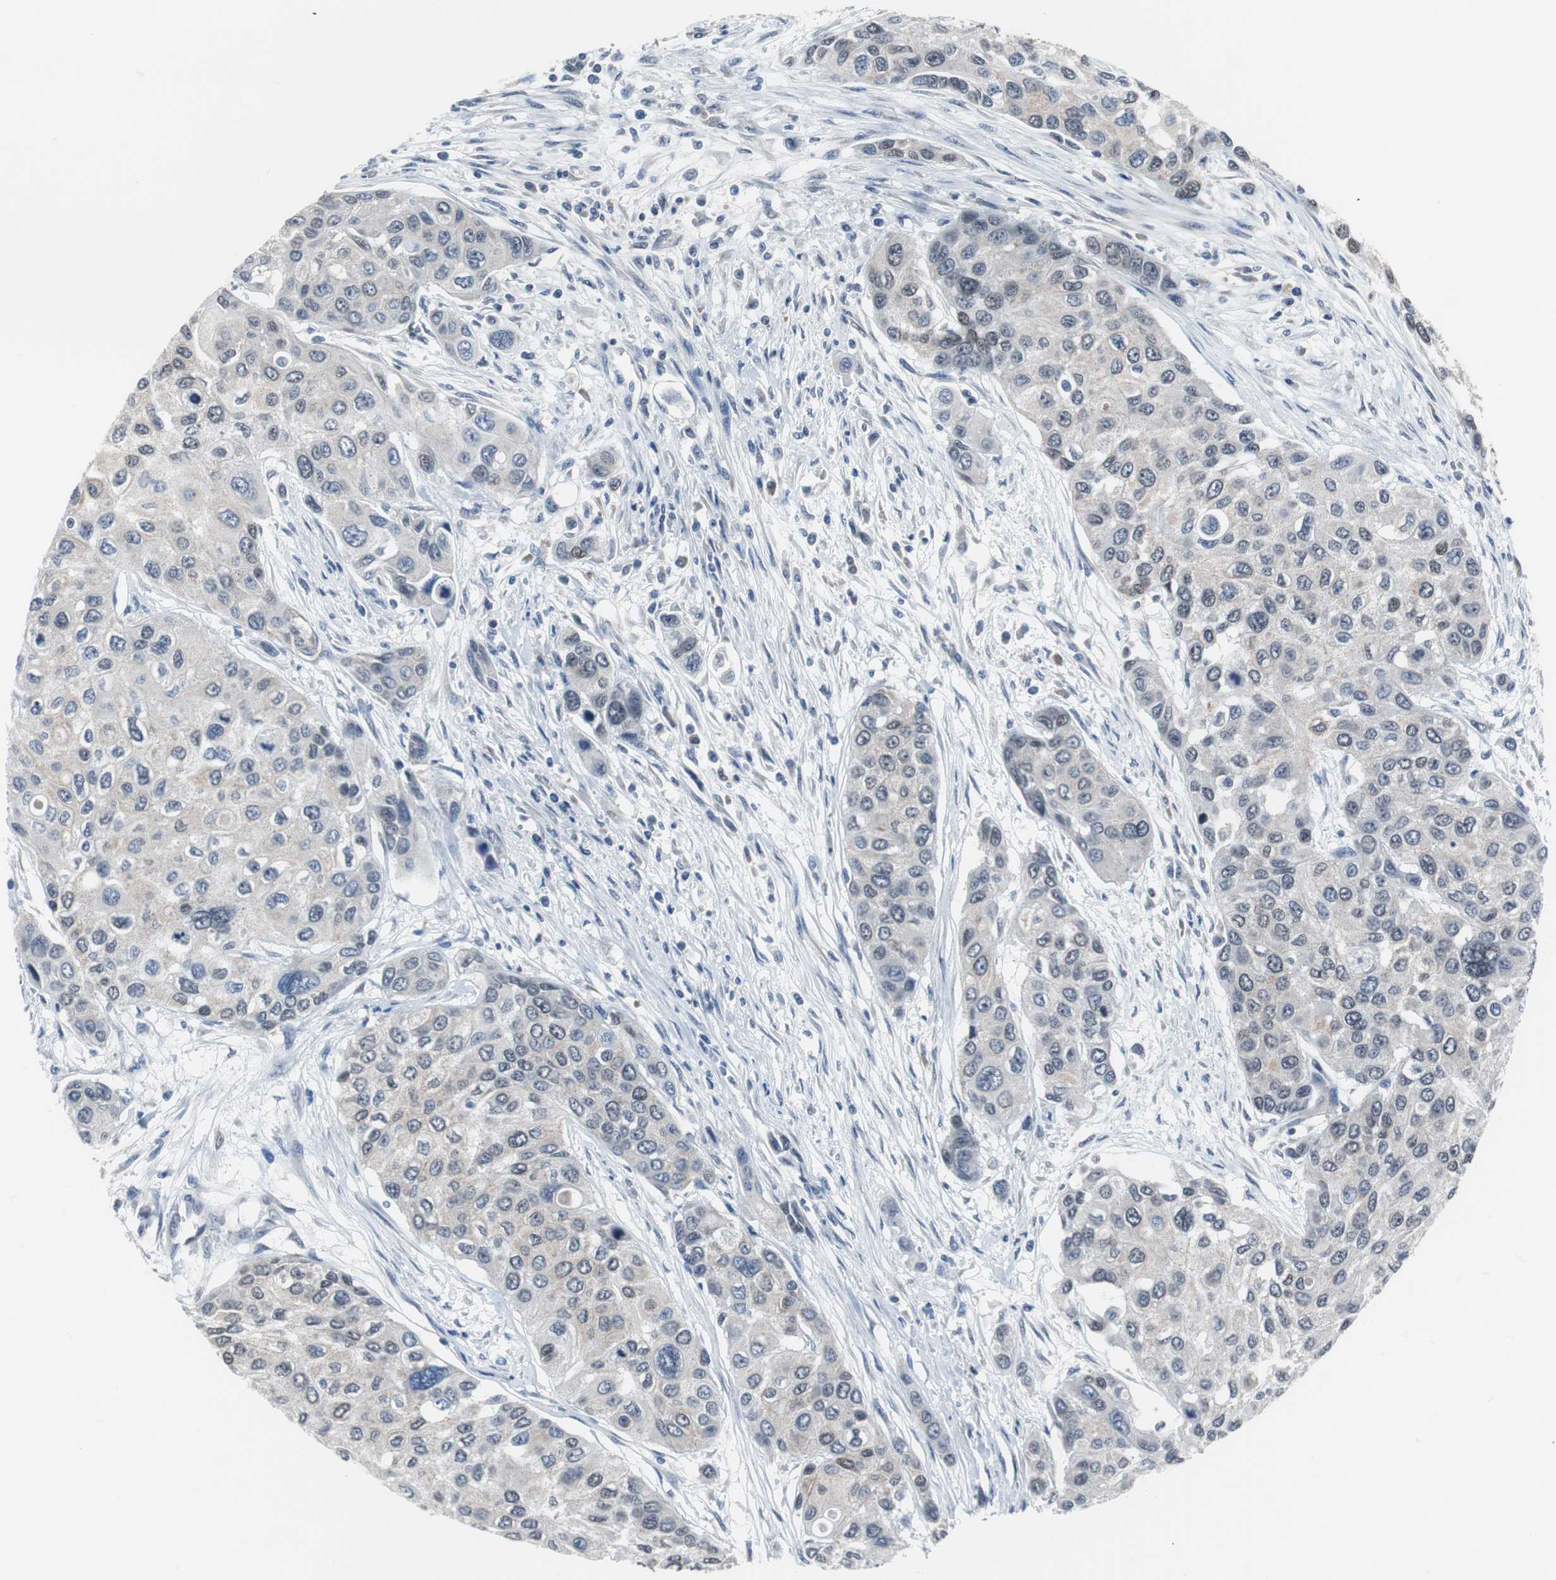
{"staining": {"intensity": "negative", "quantity": "none", "location": "none"}, "tissue": "urothelial cancer", "cell_type": "Tumor cells", "image_type": "cancer", "snomed": [{"axis": "morphology", "description": "Urothelial carcinoma, High grade"}, {"axis": "topography", "description": "Urinary bladder"}], "caption": "Tumor cells show no significant expression in urothelial cancer.", "gene": "TP63", "patient": {"sex": "female", "age": 56}}